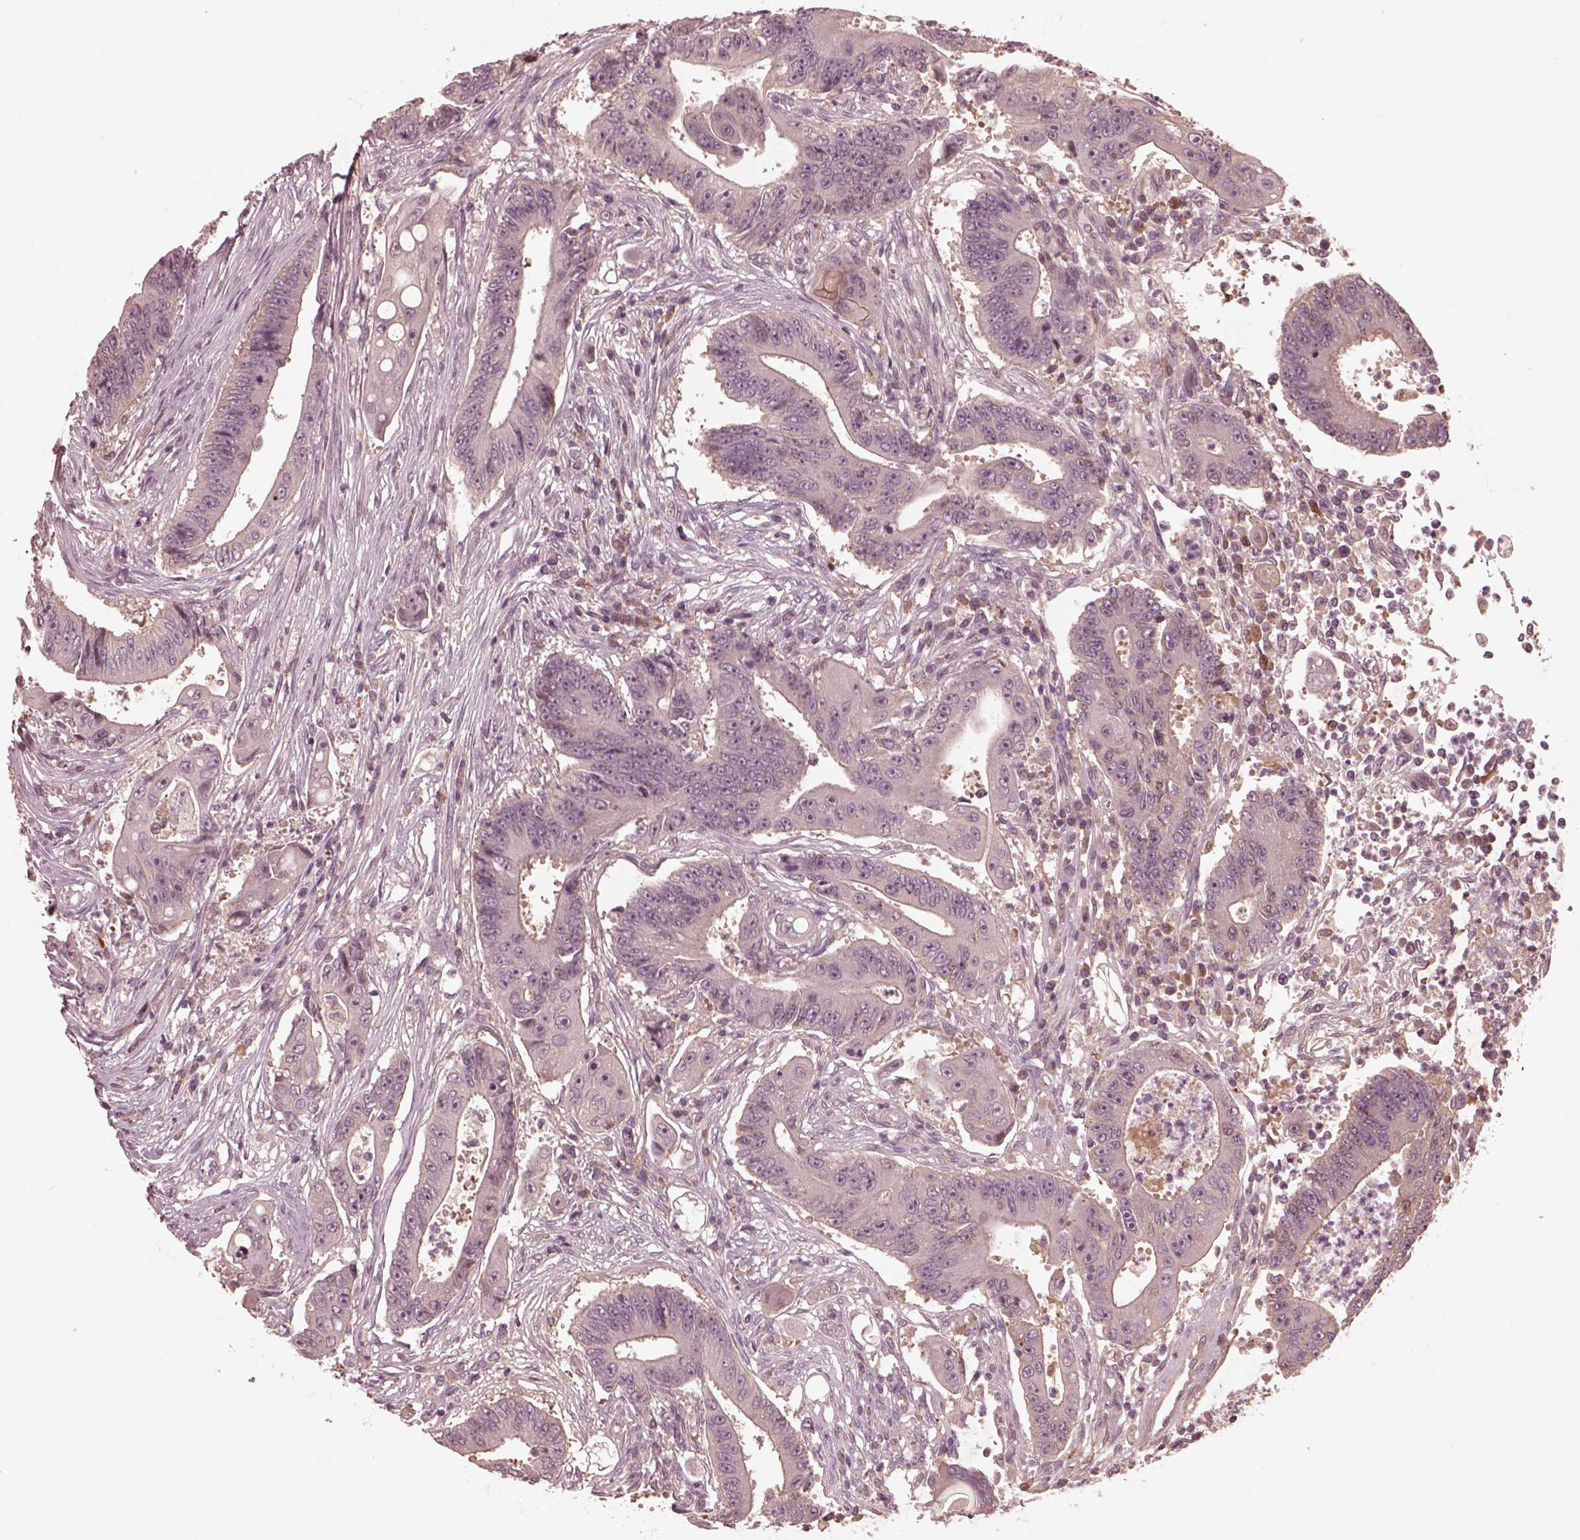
{"staining": {"intensity": "negative", "quantity": "none", "location": "none"}, "tissue": "colorectal cancer", "cell_type": "Tumor cells", "image_type": "cancer", "snomed": [{"axis": "morphology", "description": "Adenocarcinoma, NOS"}, {"axis": "topography", "description": "Rectum"}], "caption": "Photomicrograph shows no protein positivity in tumor cells of adenocarcinoma (colorectal) tissue.", "gene": "VWA5B1", "patient": {"sex": "male", "age": 54}}